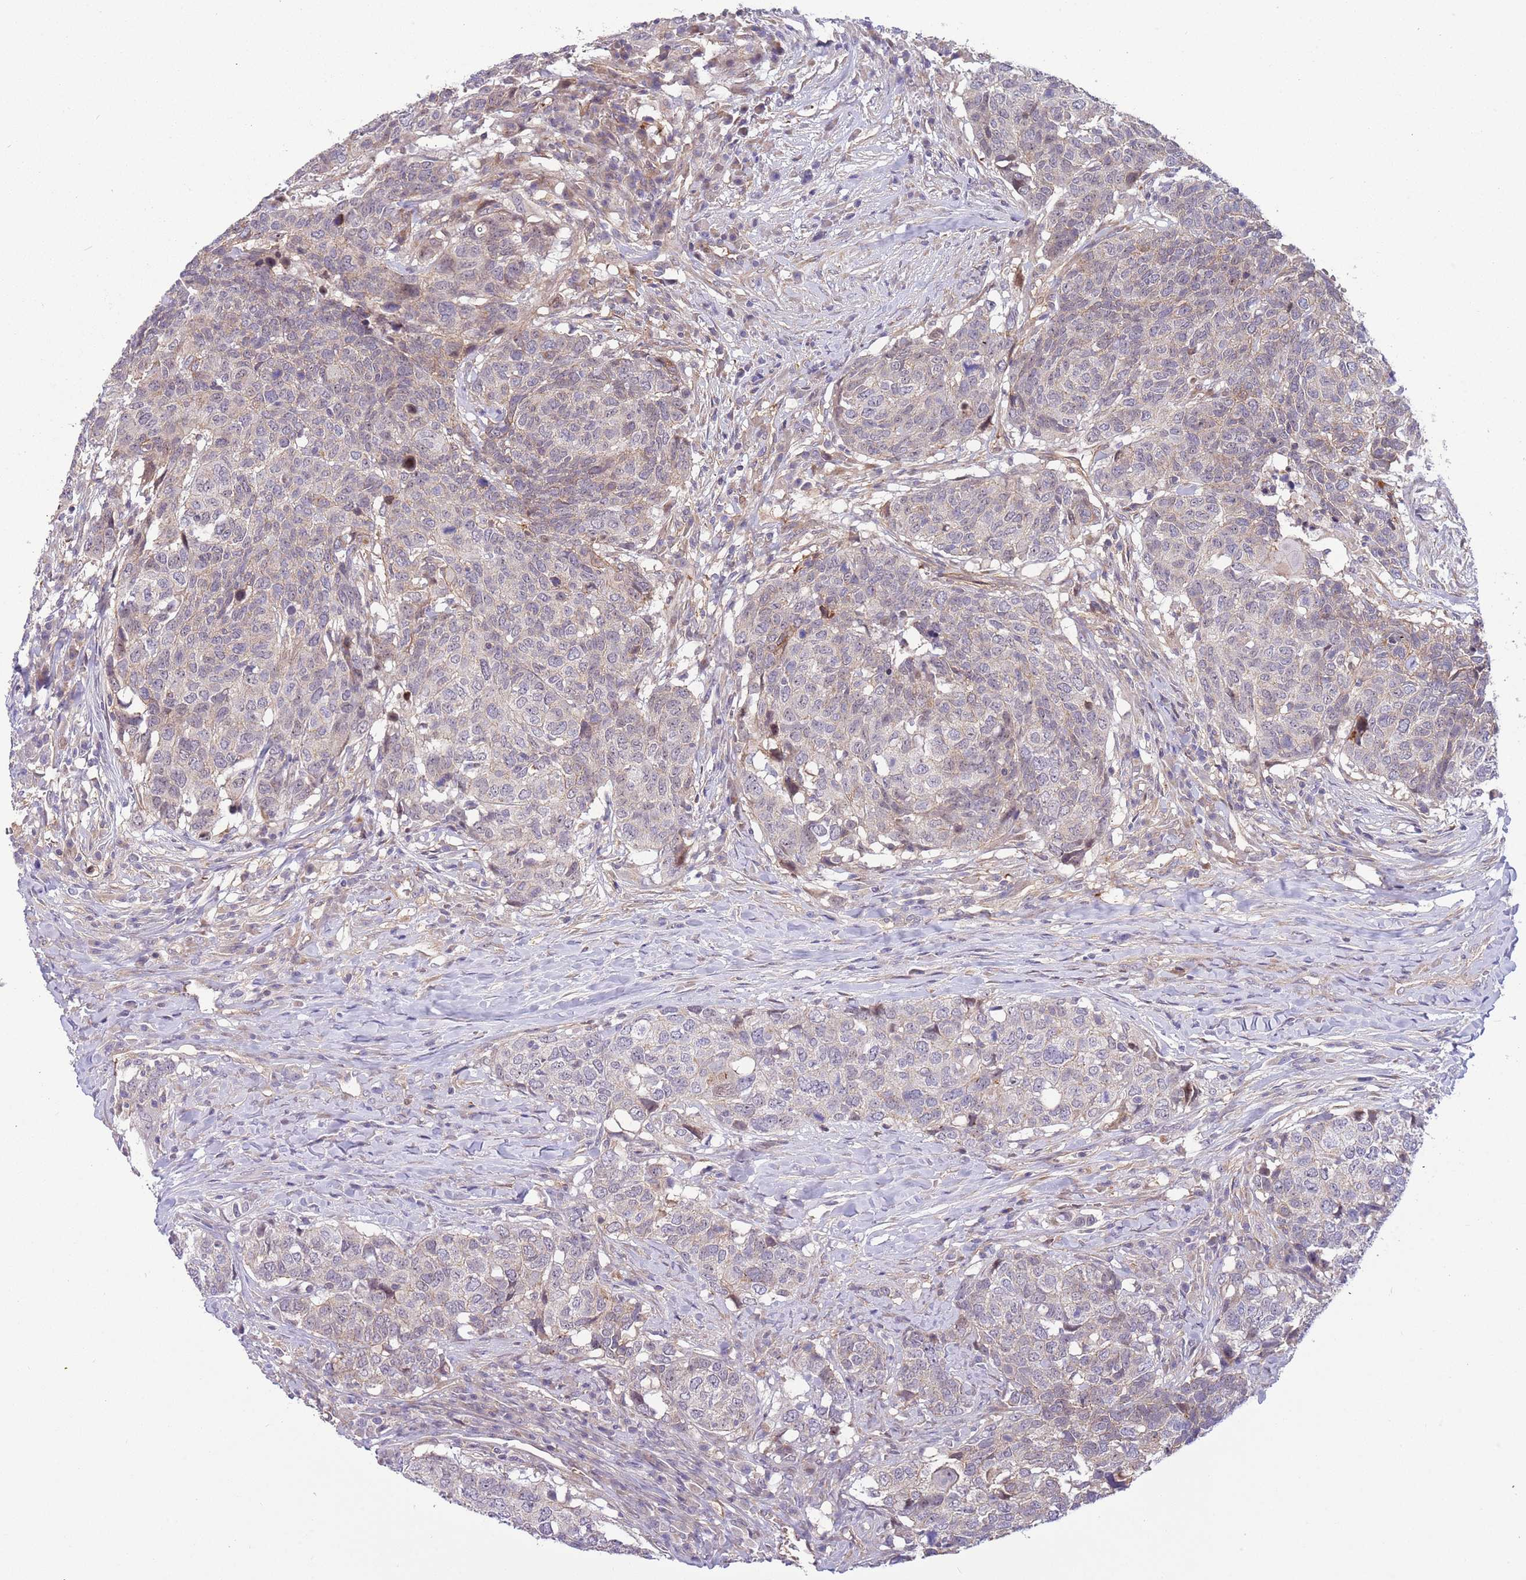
{"staining": {"intensity": "negative", "quantity": "none", "location": "none"}, "tissue": "head and neck cancer", "cell_type": "Tumor cells", "image_type": "cancer", "snomed": [{"axis": "morphology", "description": "Normal tissue, NOS"}, {"axis": "morphology", "description": "Squamous cell carcinoma, NOS"}, {"axis": "topography", "description": "Skeletal muscle"}, {"axis": "topography", "description": "Vascular tissue"}, {"axis": "topography", "description": "Peripheral nerve tissue"}, {"axis": "topography", "description": "Head-Neck"}], "caption": "Human head and neck squamous cell carcinoma stained for a protein using IHC shows no positivity in tumor cells.", "gene": "ITGB6", "patient": {"sex": "male", "age": 66}}